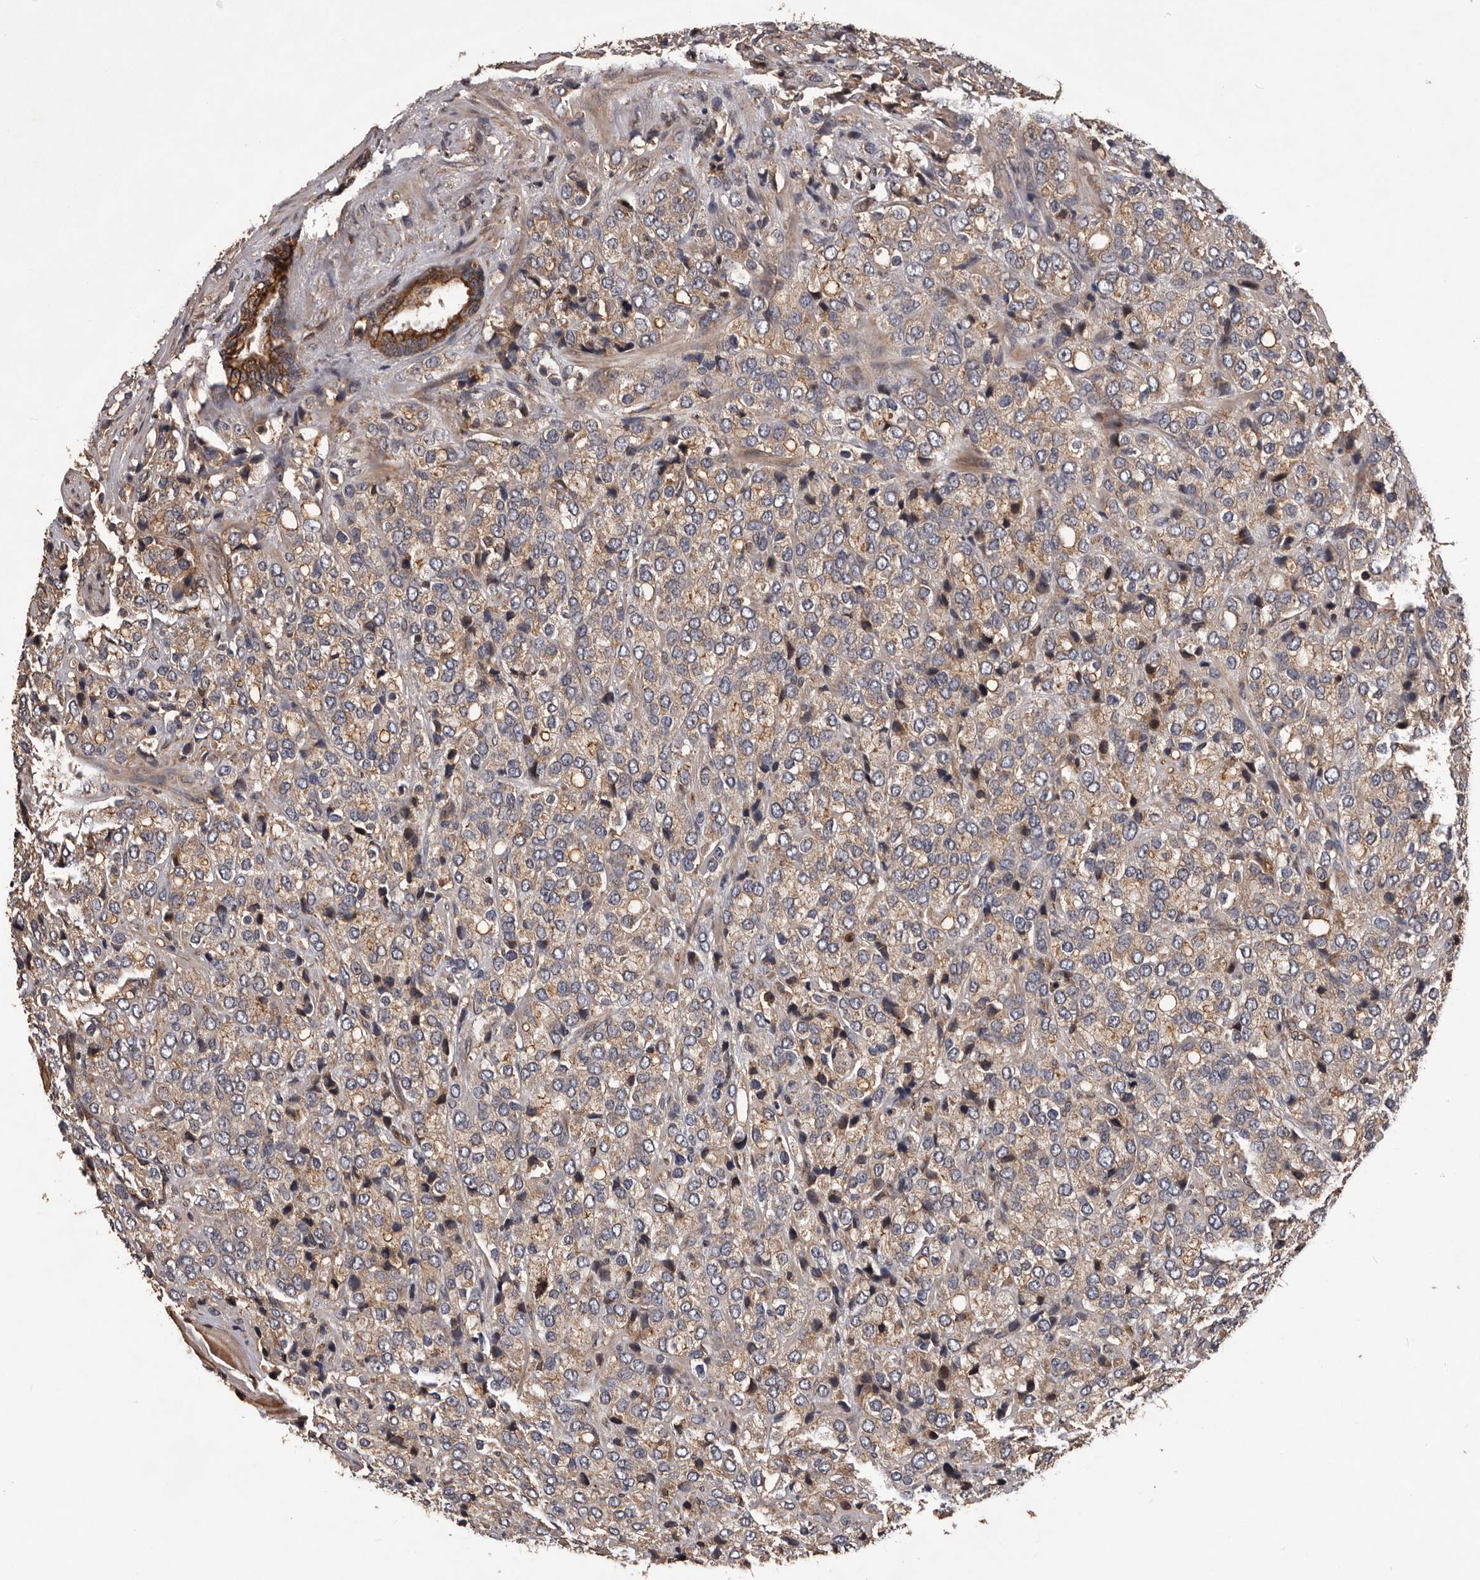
{"staining": {"intensity": "weak", "quantity": ">75%", "location": "cytoplasmic/membranous"}, "tissue": "prostate cancer", "cell_type": "Tumor cells", "image_type": "cancer", "snomed": [{"axis": "morphology", "description": "Adenocarcinoma, Medium grade"}, {"axis": "topography", "description": "Prostate"}], "caption": "There is low levels of weak cytoplasmic/membranous expression in tumor cells of prostate adenocarcinoma (medium-grade), as demonstrated by immunohistochemical staining (brown color).", "gene": "GADD45B", "patient": {"sex": "male", "age": 70}}